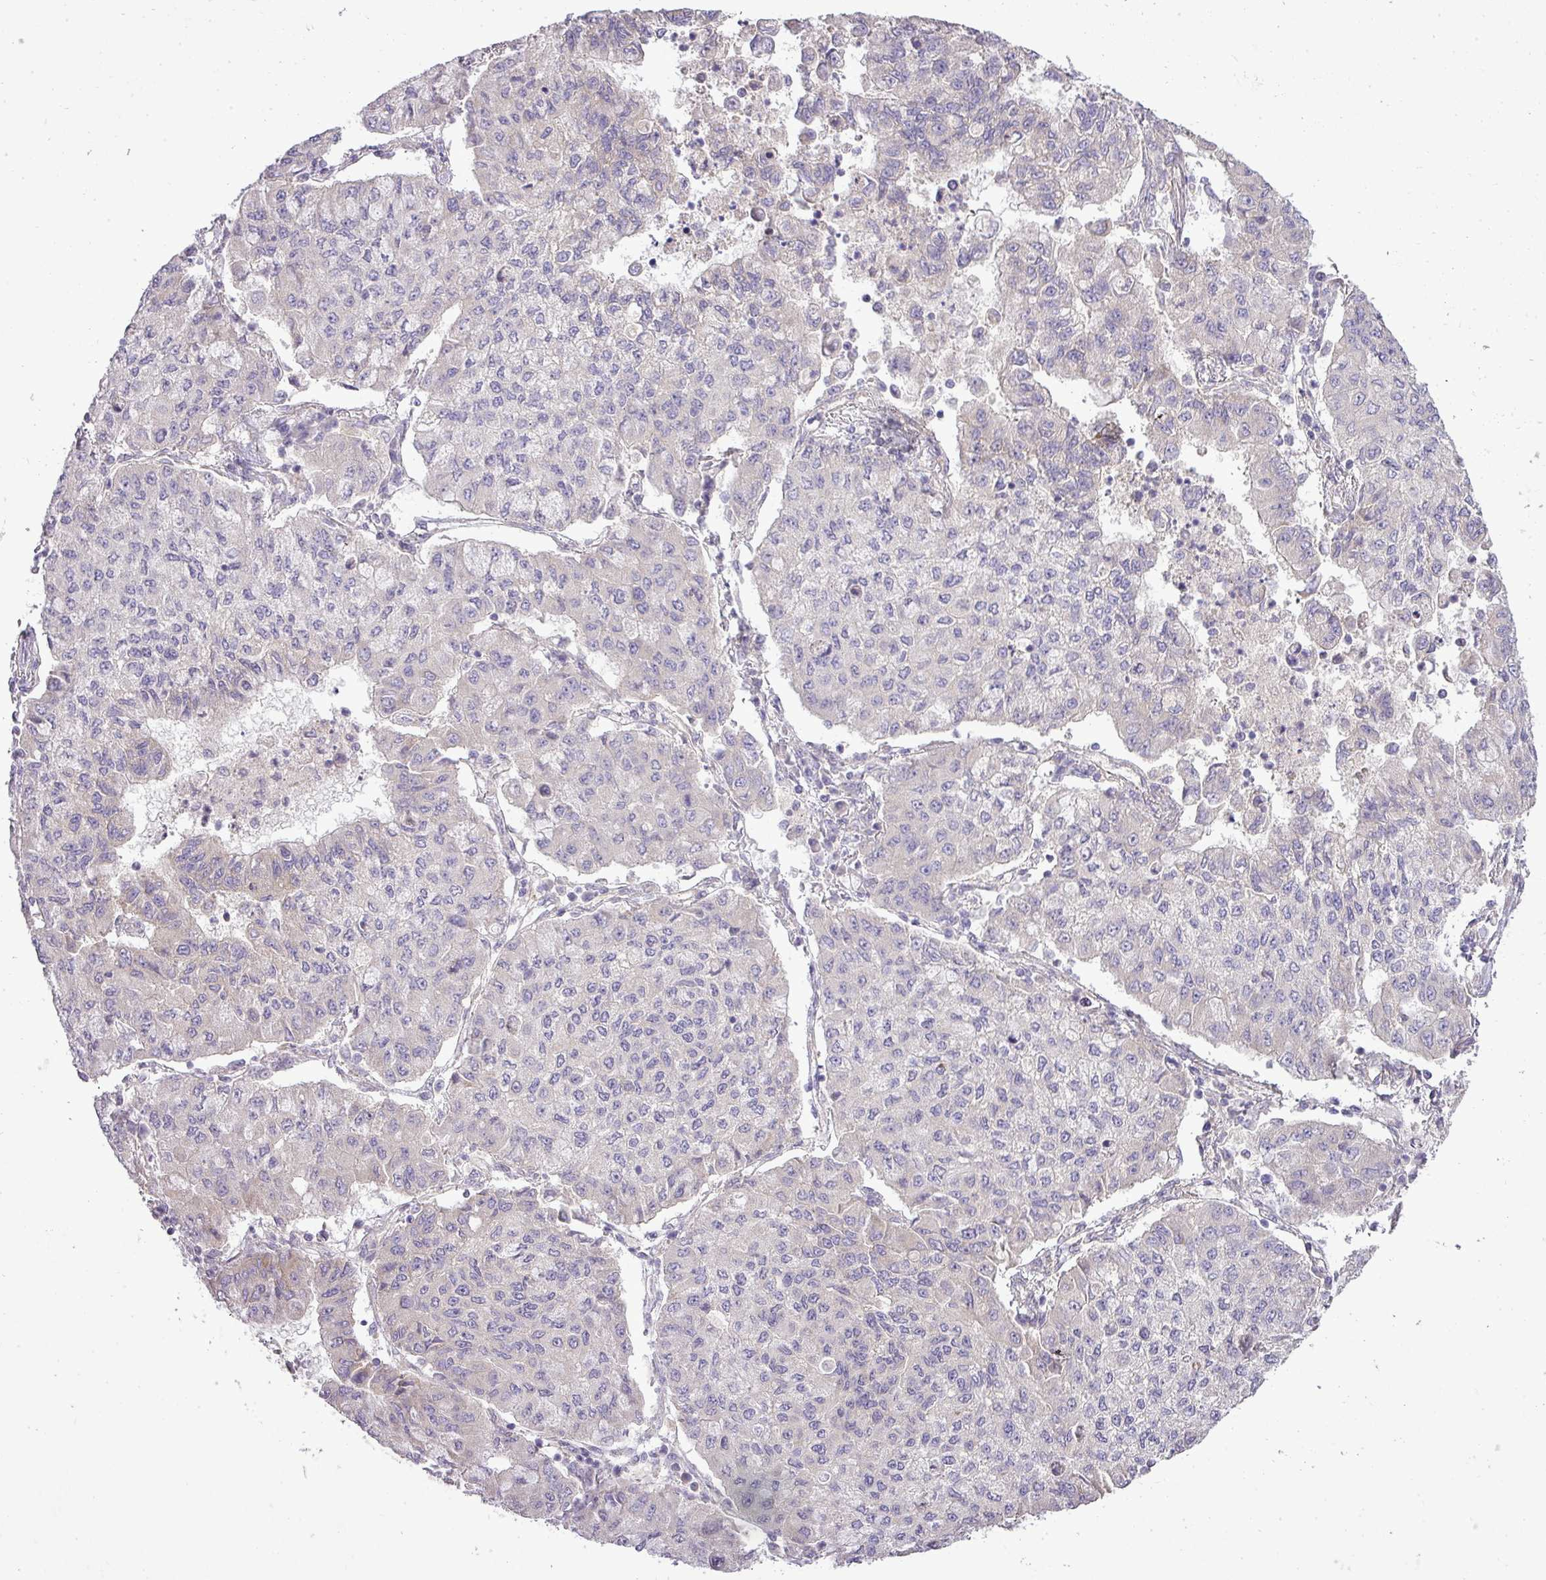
{"staining": {"intensity": "negative", "quantity": "none", "location": "none"}, "tissue": "lung cancer", "cell_type": "Tumor cells", "image_type": "cancer", "snomed": [{"axis": "morphology", "description": "Squamous cell carcinoma, NOS"}, {"axis": "topography", "description": "Lung"}], "caption": "Lung squamous cell carcinoma was stained to show a protein in brown. There is no significant staining in tumor cells.", "gene": "PDRG1", "patient": {"sex": "male", "age": 74}}